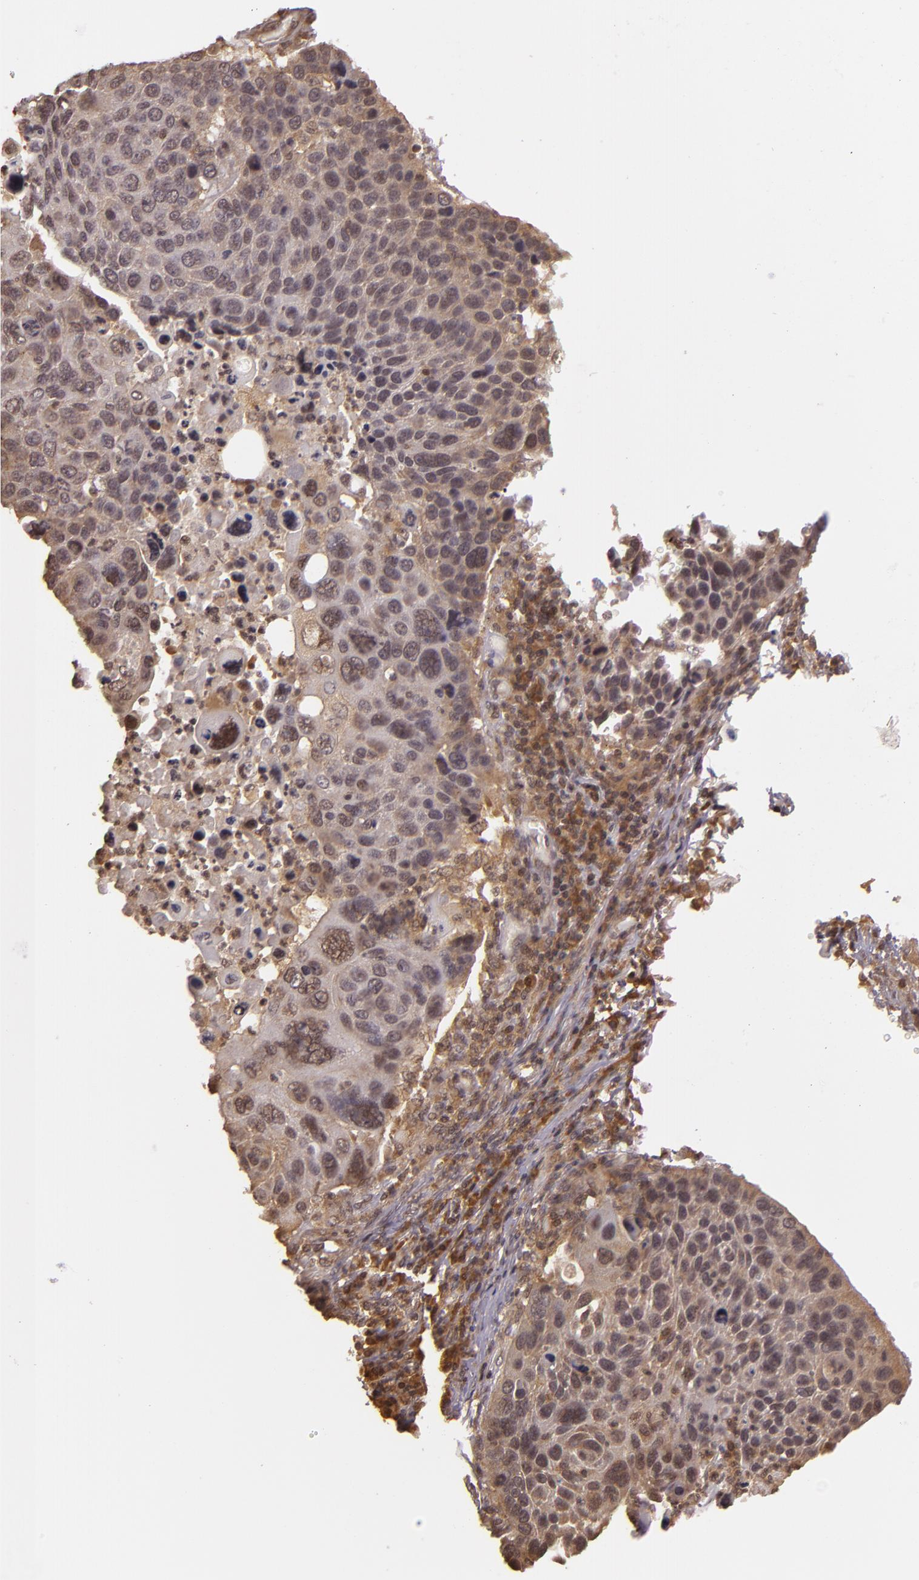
{"staining": {"intensity": "weak", "quantity": "25%-75%", "location": "cytoplasmic/membranous,nuclear"}, "tissue": "lung cancer", "cell_type": "Tumor cells", "image_type": "cancer", "snomed": [{"axis": "morphology", "description": "Squamous cell carcinoma, NOS"}, {"axis": "topography", "description": "Lung"}], "caption": "Human squamous cell carcinoma (lung) stained for a protein (brown) displays weak cytoplasmic/membranous and nuclear positive positivity in about 25%-75% of tumor cells.", "gene": "TXNRD2", "patient": {"sex": "male", "age": 68}}